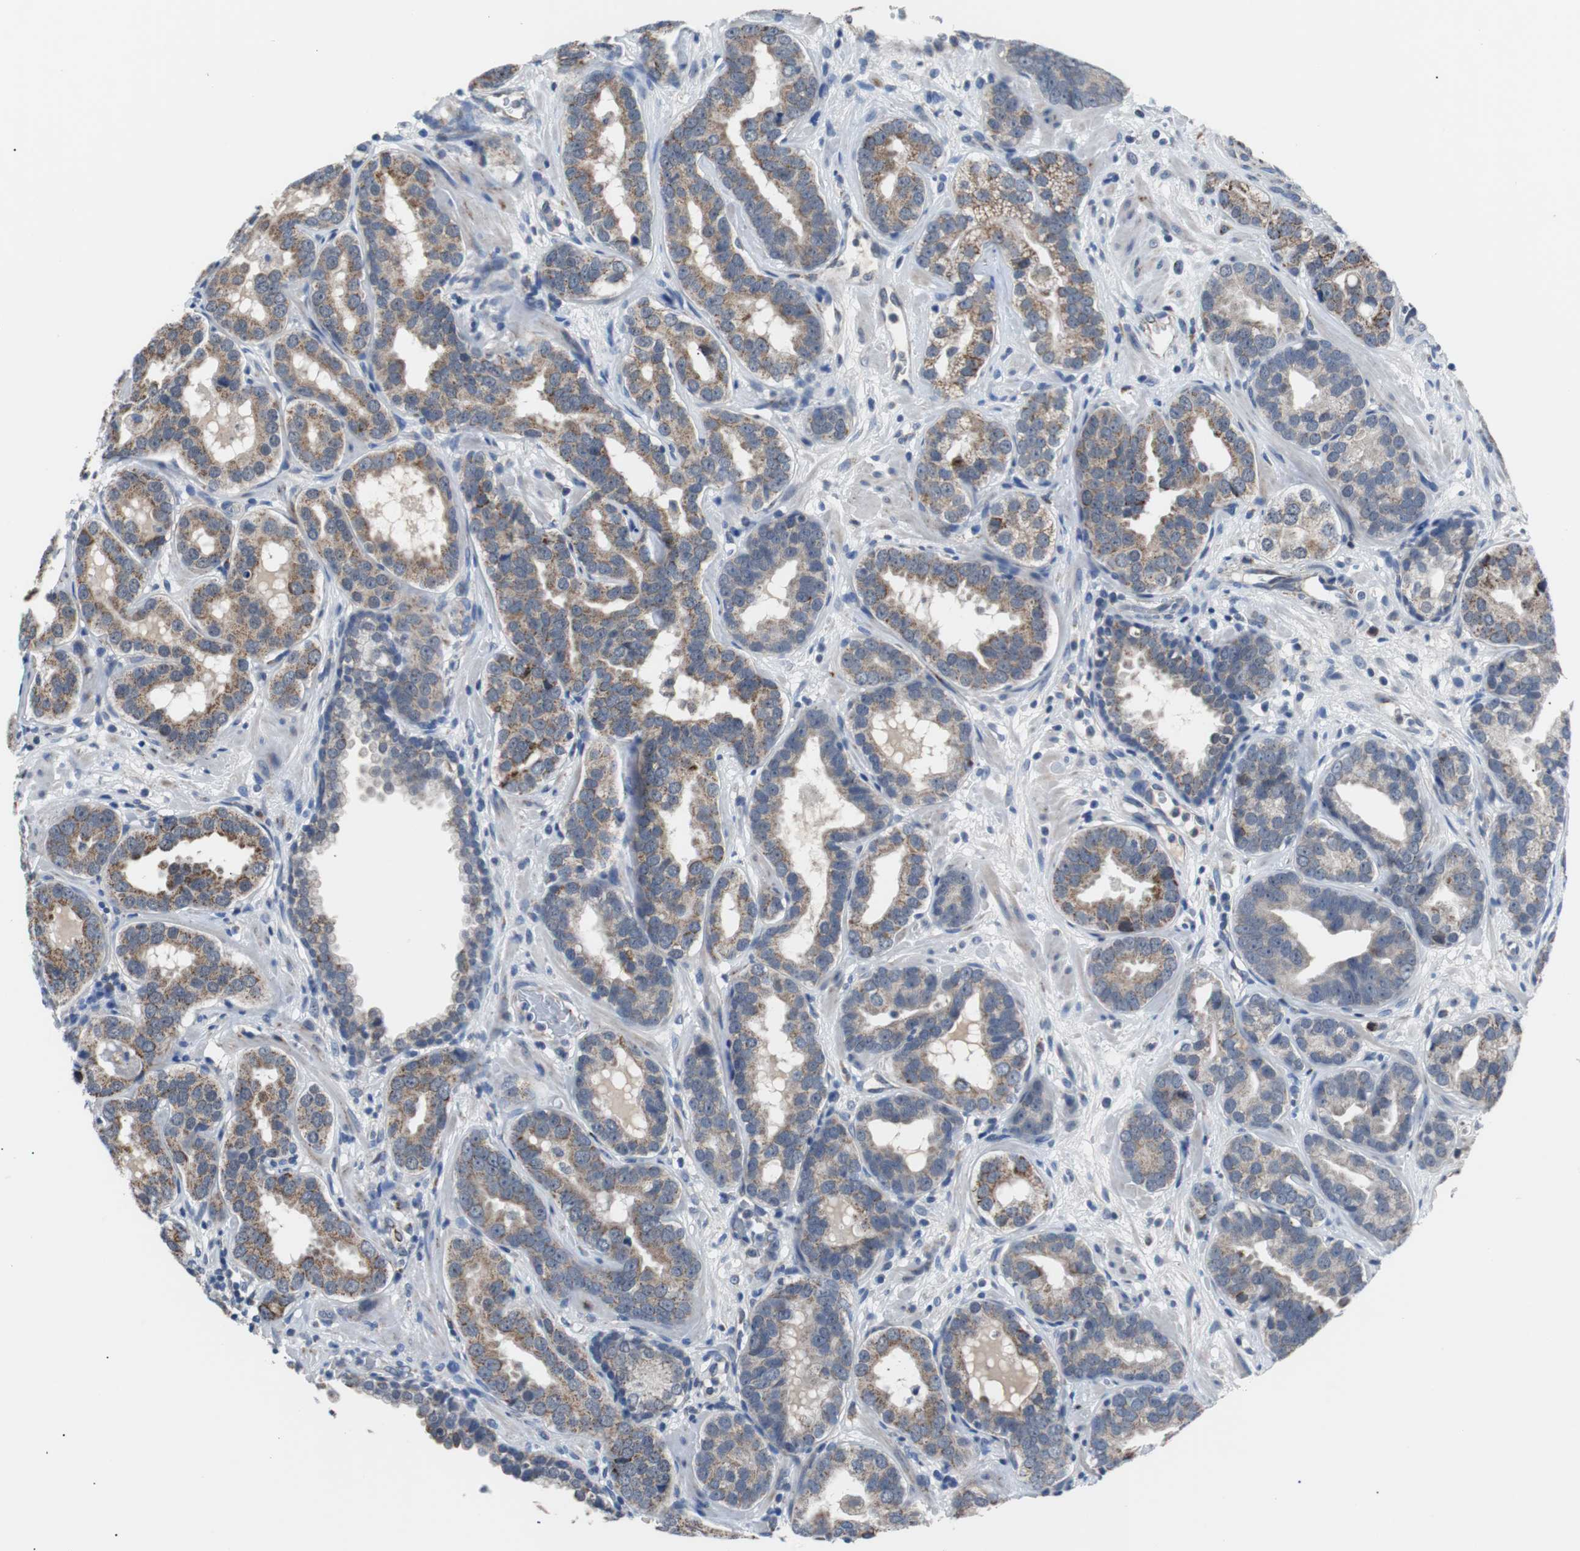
{"staining": {"intensity": "moderate", "quantity": ">75%", "location": "cytoplasmic/membranous"}, "tissue": "prostate cancer", "cell_type": "Tumor cells", "image_type": "cancer", "snomed": [{"axis": "morphology", "description": "Adenocarcinoma, Low grade"}, {"axis": "topography", "description": "Prostate"}], "caption": "Protein expression analysis of prostate cancer displays moderate cytoplasmic/membranous staining in about >75% of tumor cells.", "gene": "PITRM1", "patient": {"sex": "male", "age": 59}}